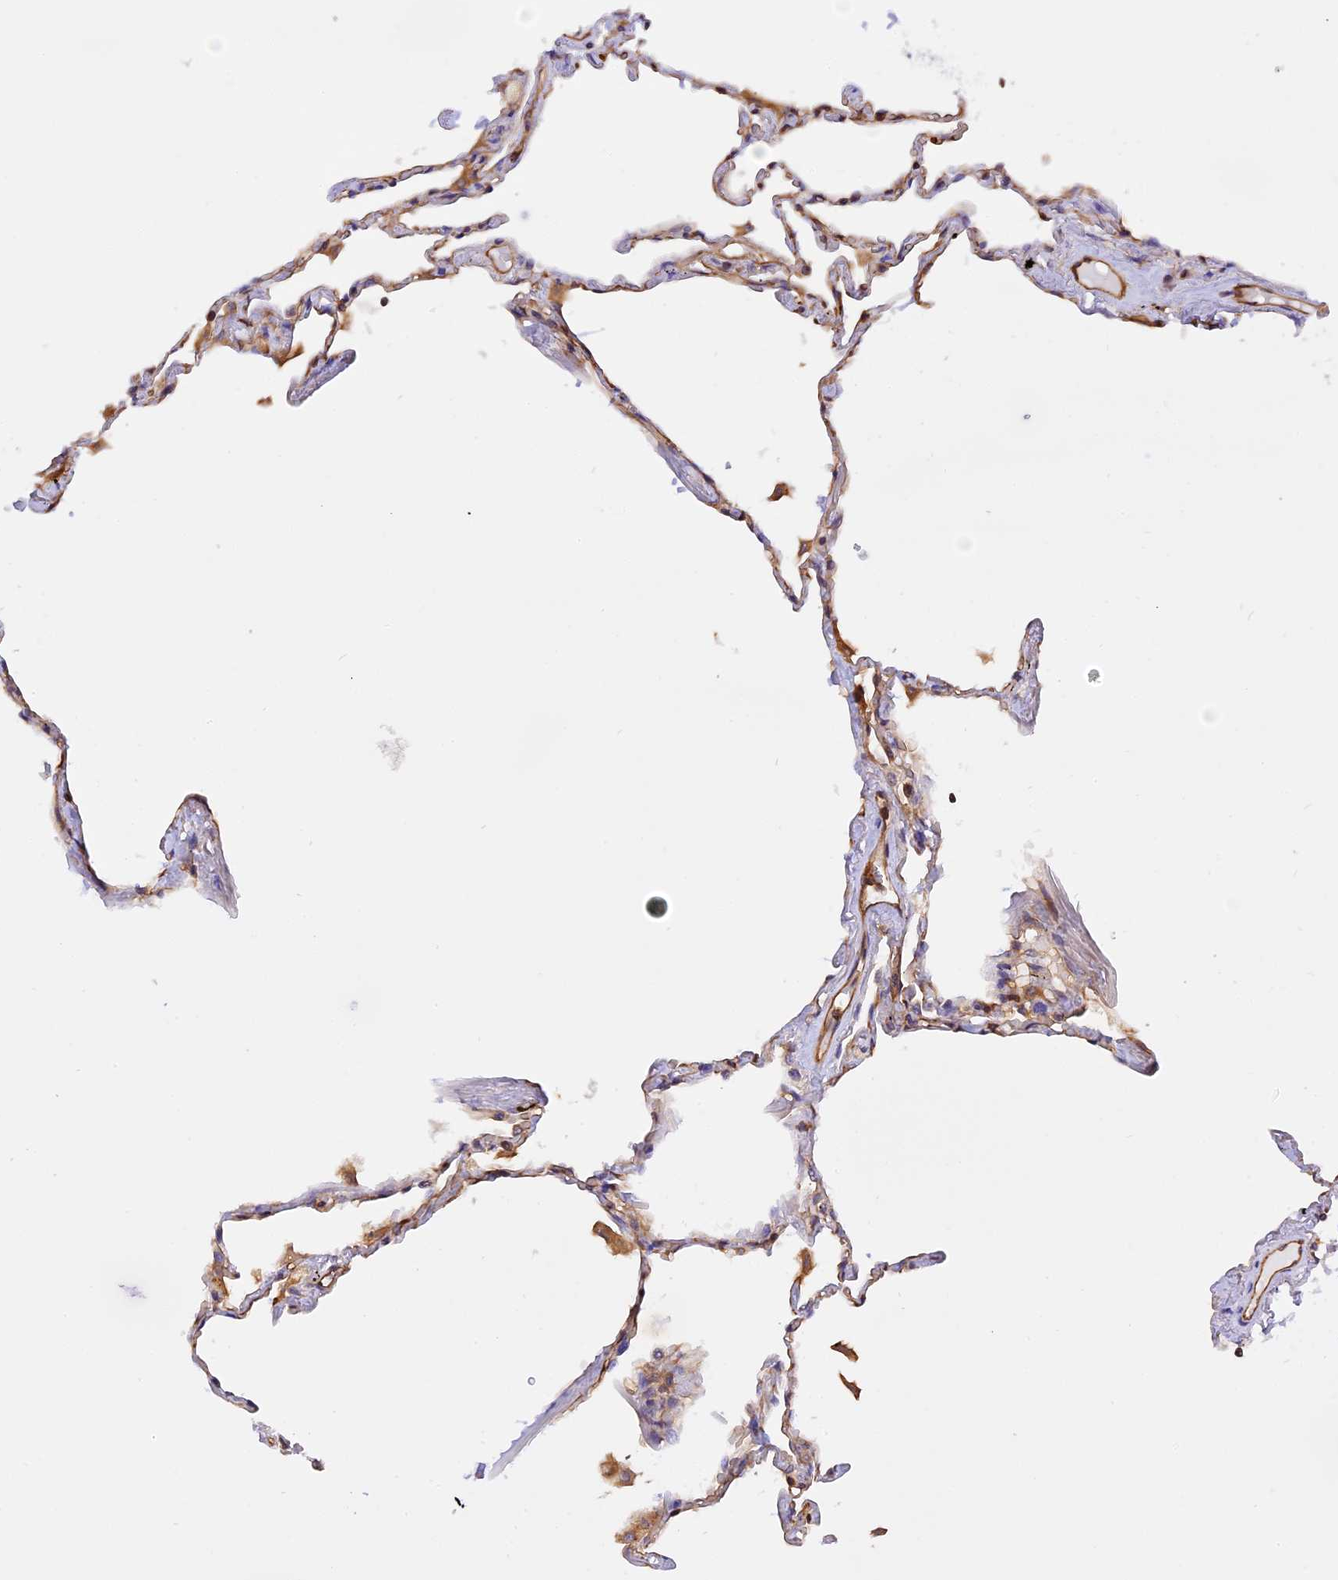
{"staining": {"intensity": "moderate", "quantity": "<25%", "location": "cytoplasmic/membranous"}, "tissue": "lung", "cell_type": "Alveolar cells", "image_type": "normal", "snomed": [{"axis": "morphology", "description": "Normal tissue, NOS"}, {"axis": "topography", "description": "Lung"}], "caption": "Human lung stained with a brown dye exhibits moderate cytoplasmic/membranous positive expression in approximately <25% of alveolar cells.", "gene": "C5orf22", "patient": {"sex": "female", "age": 67}}